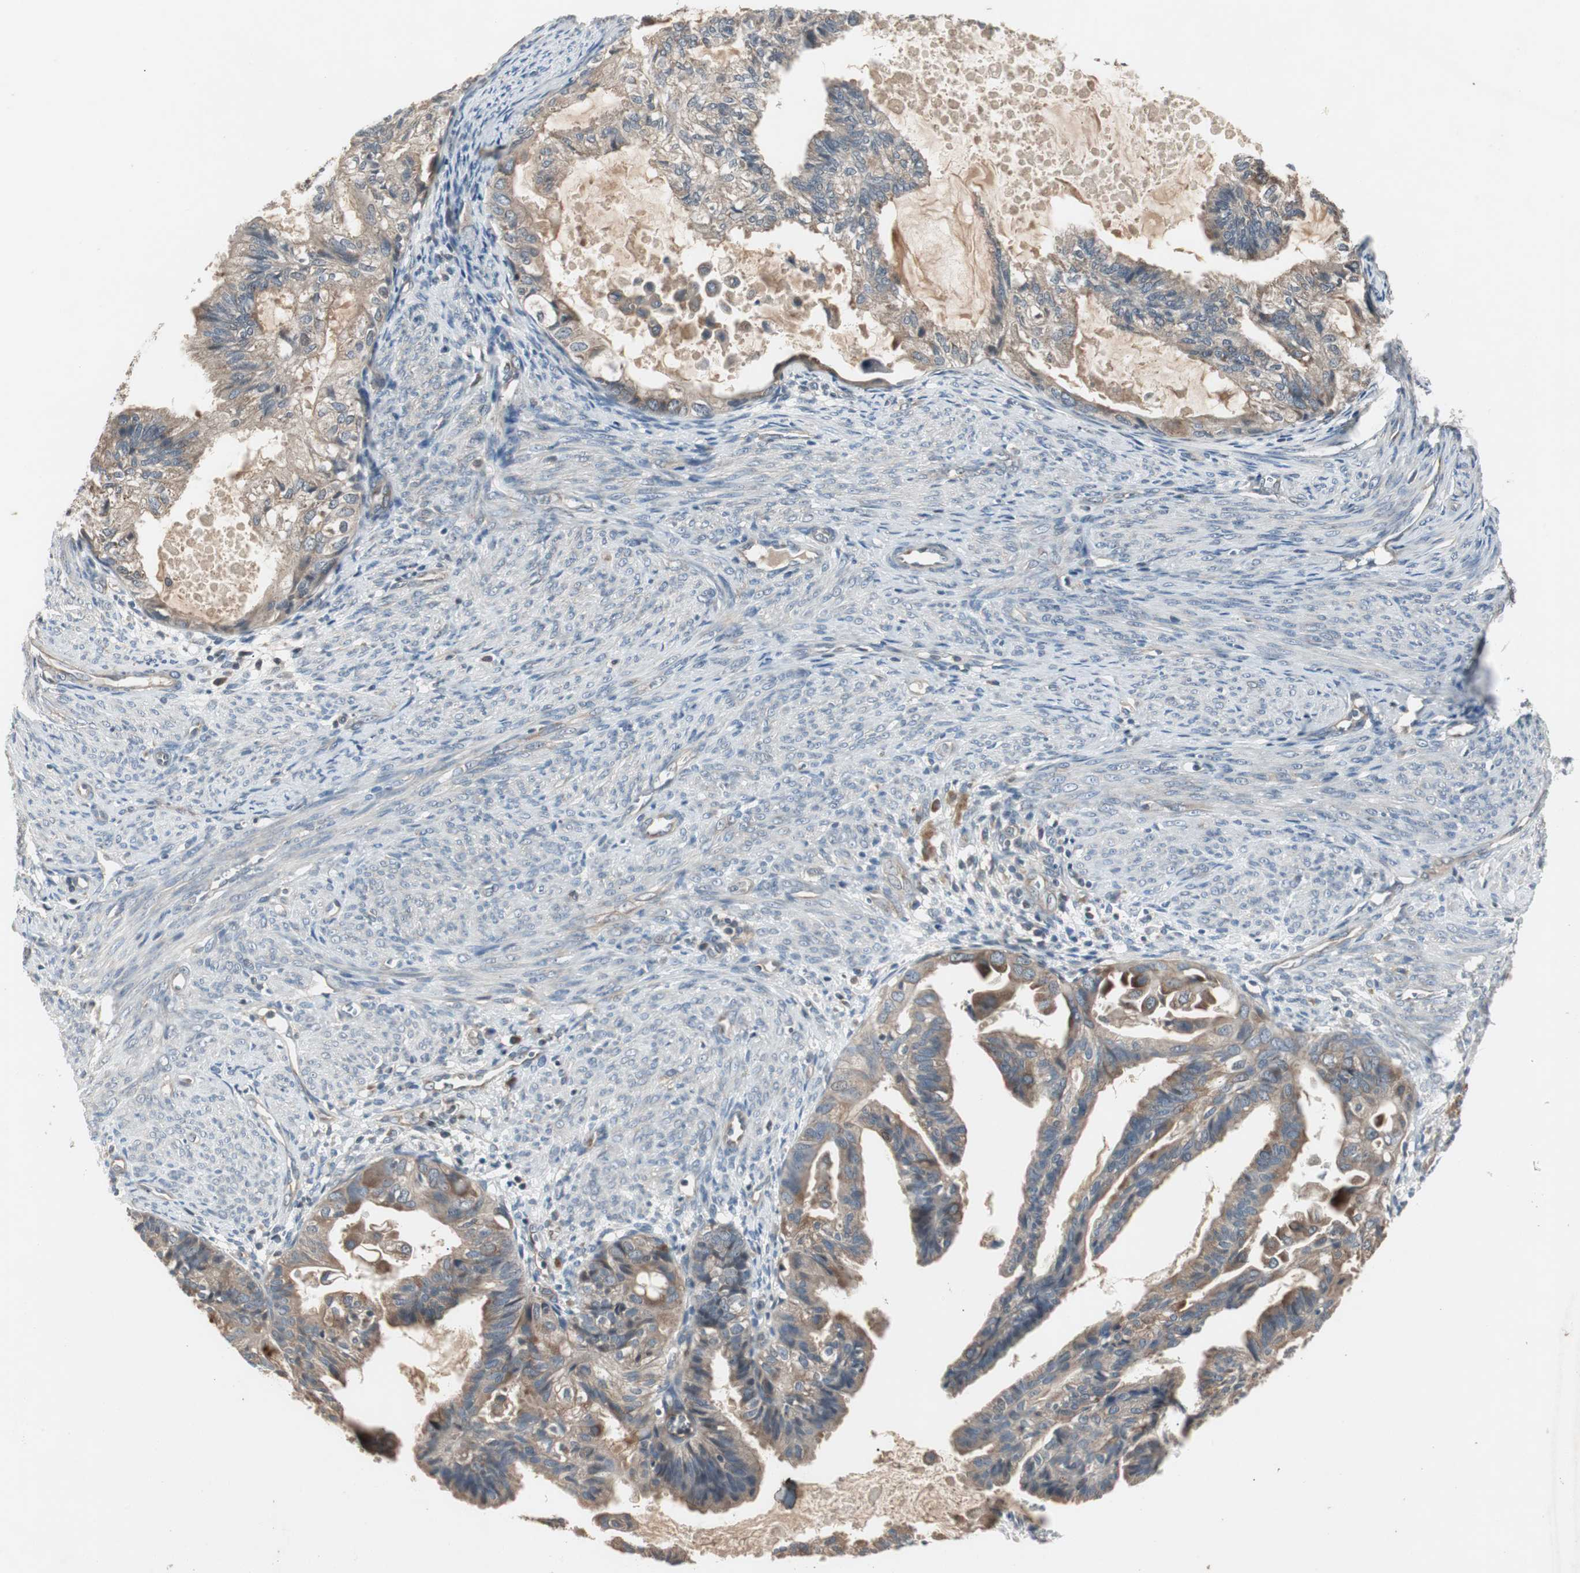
{"staining": {"intensity": "weak", "quantity": ">75%", "location": "cytoplasmic/membranous"}, "tissue": "cervical cancer", "cell_type": "Tumor cells", "image_type": "cancer", "snomed": [{"axis": "morphology", "description": "Normal tissue, NOS"}, {"axis": "morphology", "description": "Adenocarcinoma, NOS"}, {"axis": "topography", "description": "Cervix"}, {"axis": "topography", "description": "Endometrium"}], "caption": "IHC (DAB) staining of cervical adenocarcinoma exhibits weak cytoplasmic/membranous protein positivity in approximately >75% of tumor cells.", "gene": "ZMPSTE24", "patient": {"sex": "female", "age": 86}}